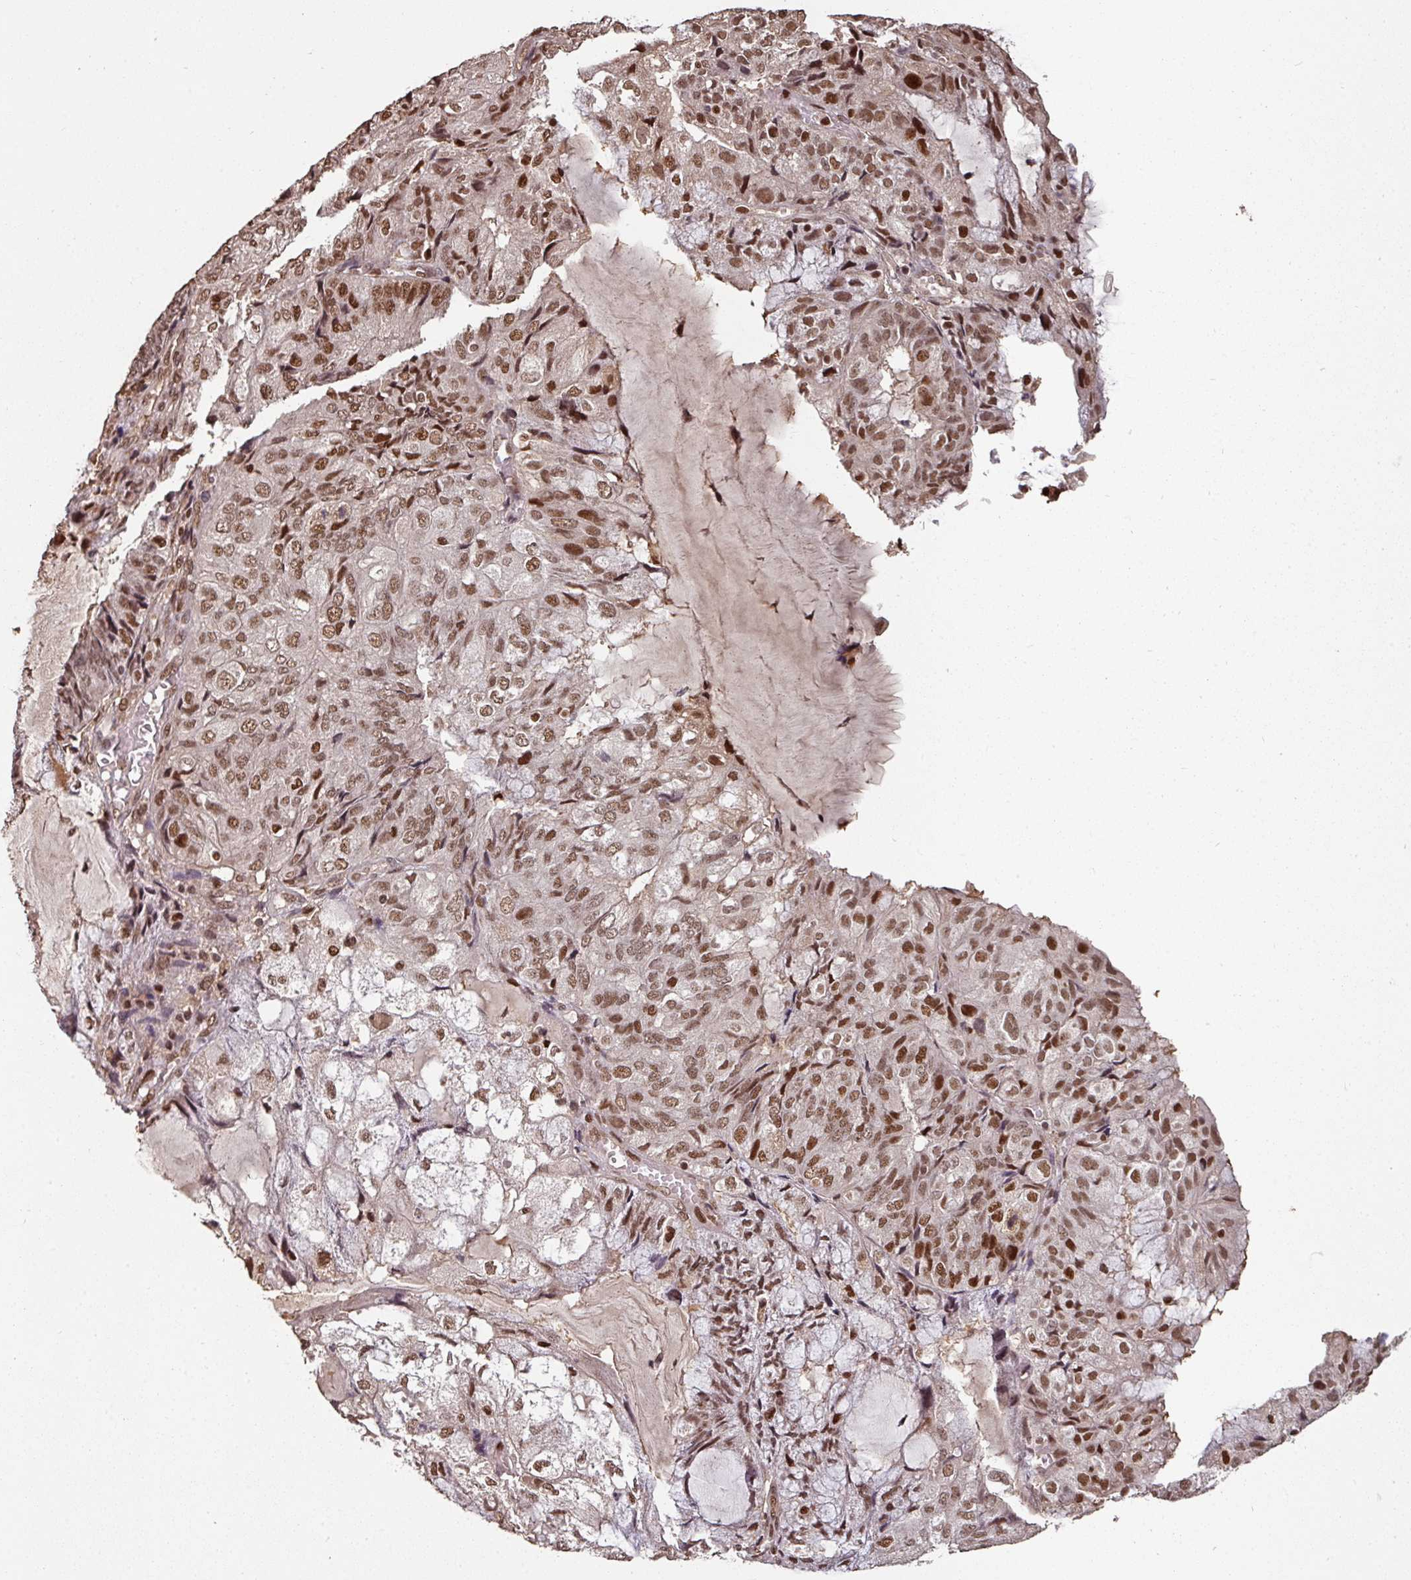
{"staining": {"intensity": "moderate", "quantity": ">75%", "location": "nuclear"}, "tissue": "endometrial cancer", "cell_type": "Tumor cells", "image_type": "cancer", "snomed": [{"axis": "morphology", "description": "Adenocarcinoma, NOS"}, {"axis": "topography", "description": "Endometrium"}], "caption": "Endometrial adenocarcinoma was stained to show a protein in brown. There is medium levels of moderate nuclear expression in about >75% of tumor cells. (Stains: DAB (3,3'-diaminobenzidine) in brown, nuclei in blue, Microscopy: brightfield microscopy at high magnification).", "gene": "POLD1", "patient": {"sex": "female", "age": 81}}